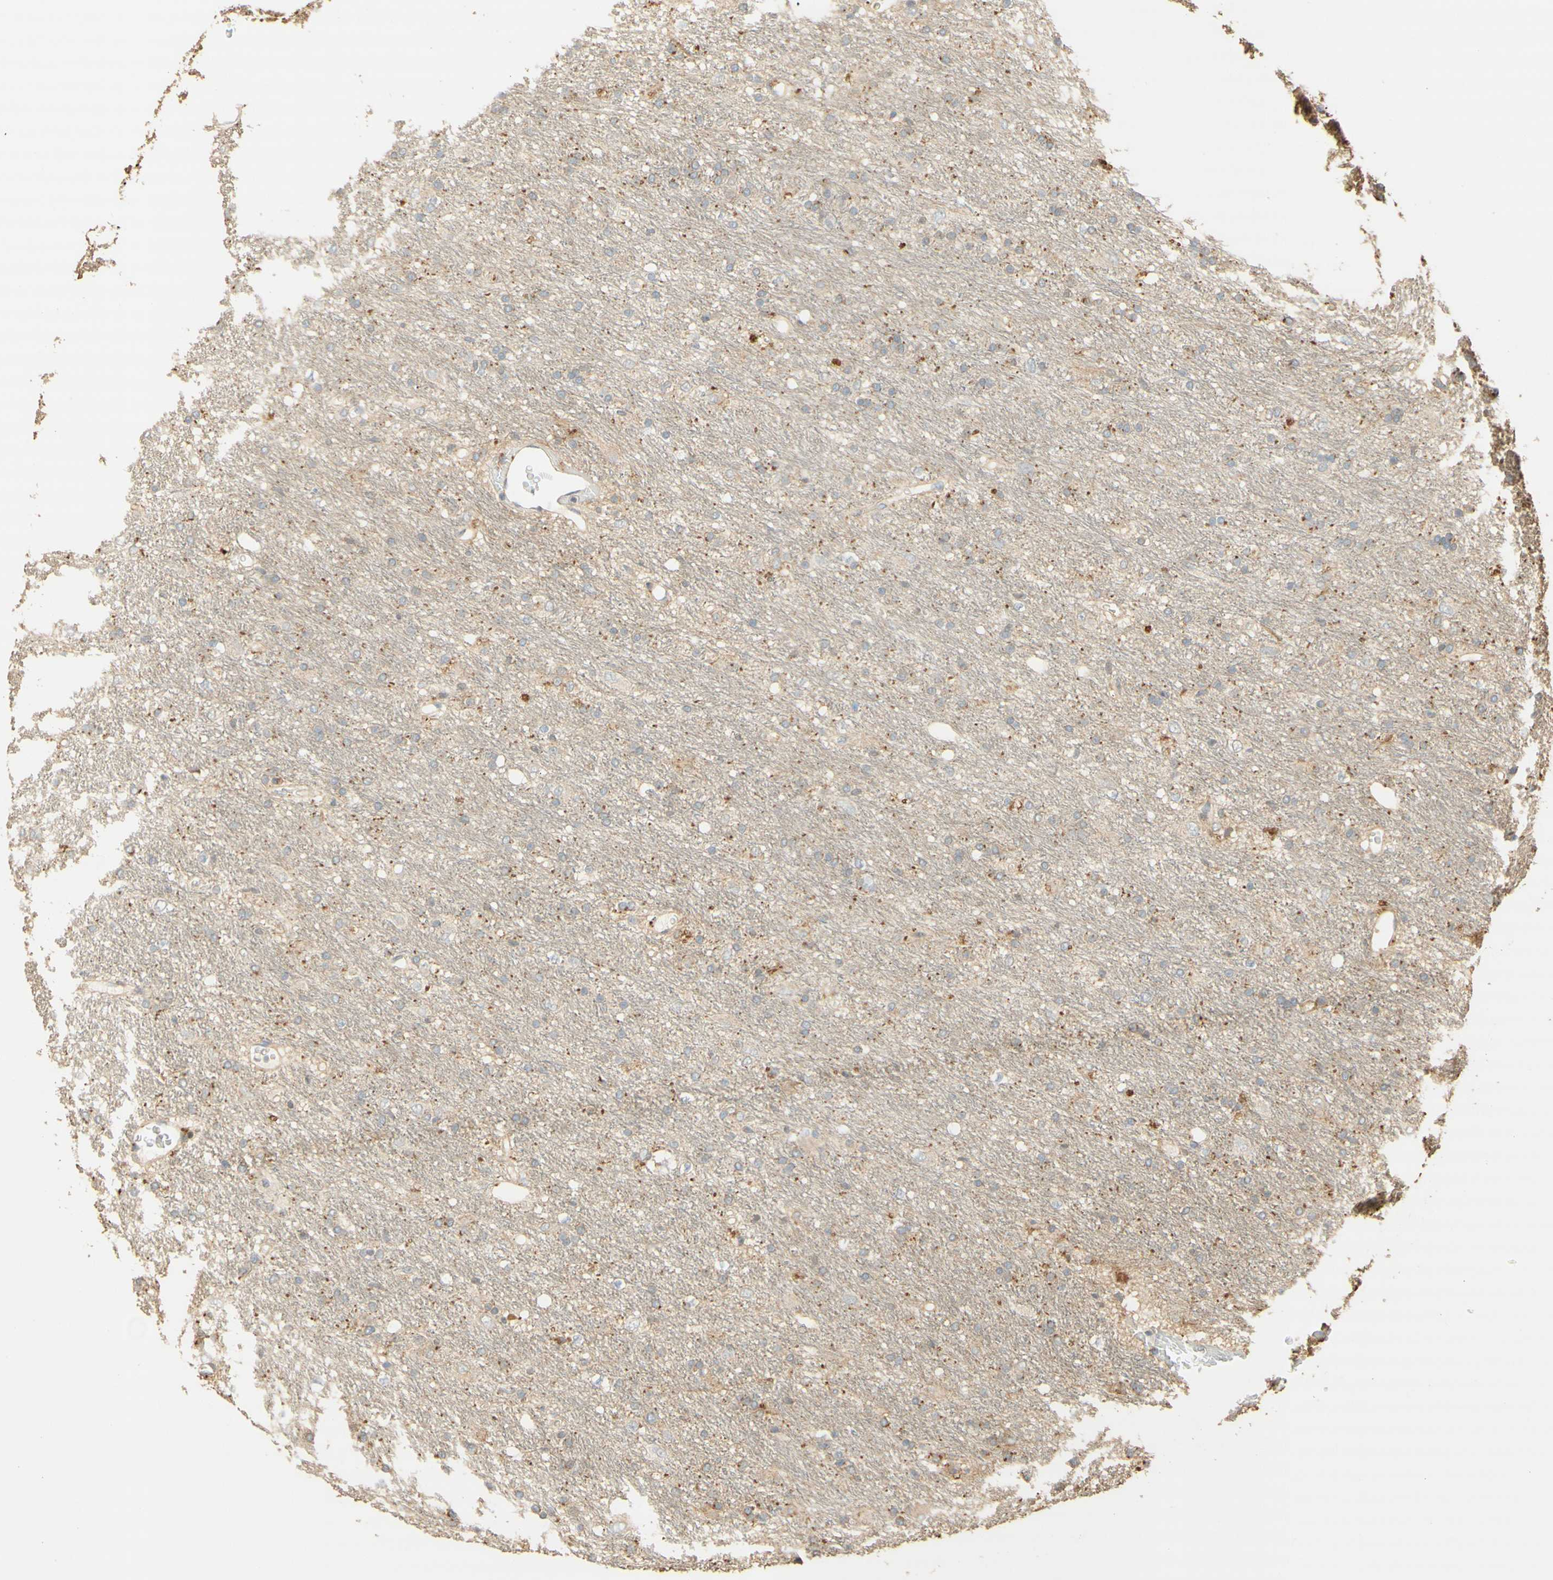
{"staining": {"intensity": "negative", "quantity": "none", "location": "none"}, "tissue": "glioma", "cell_type": "Tumor cells", "image_type": "cancer", "snomed": [{"axis": "morphology", "description": "Glioma, malignant, Low grade"}, {"axis": "topography", "description": "Brain"}], "caption": "Immunohistochemistry of human glioma reveals no staining in tumor cells. The staining is performed using DAB brown chromogen with nuclei counter-stained in using hematoxylin.", "gene": "AGER", "patient": {"sex": "male", "age": 77}}